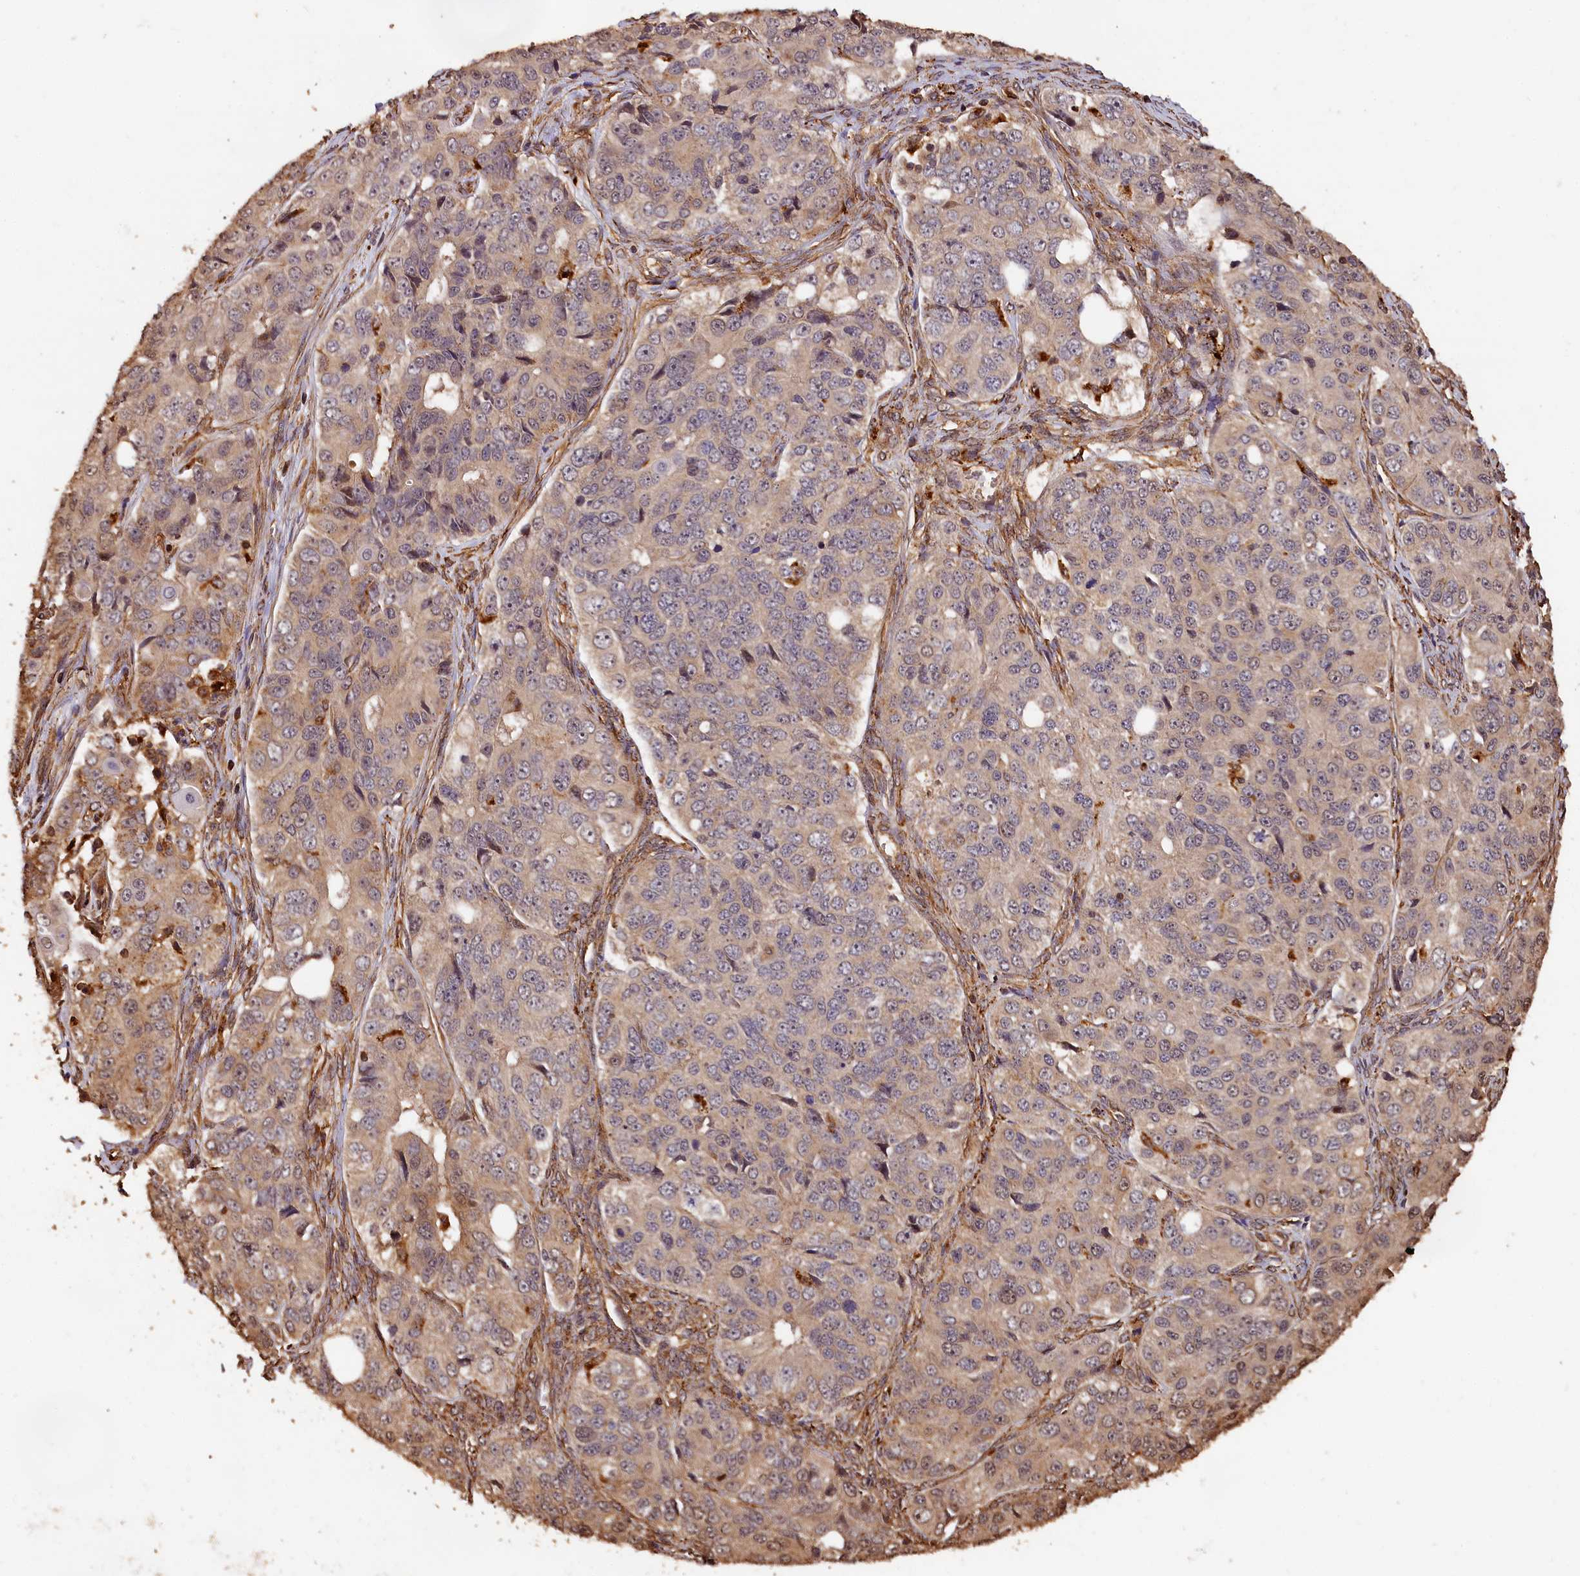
{"staining": {"intensity": "weak", "quantity": "25%-75%", "location": "cytoplasmic/membranous"}, "tissue": "ovarian cancer", "cell_type": "Tumor cells", "image_type": "cancer", "snomed": [{"axis": "morphology", "description": "Carcinoma, endometroid"}, {"axis": "topography", "description": "Ovary"}], "caption": "Immunohistochemistry (IHC) (DAB) staining of human ovarian cancer (endometroid carcinoma) demonstrates weak cytoplasmic/membranous protein expression in about 25%-75% of tumor cells.", "gene": "MMP15", "patient": {"sex": "female", "age": 51}}